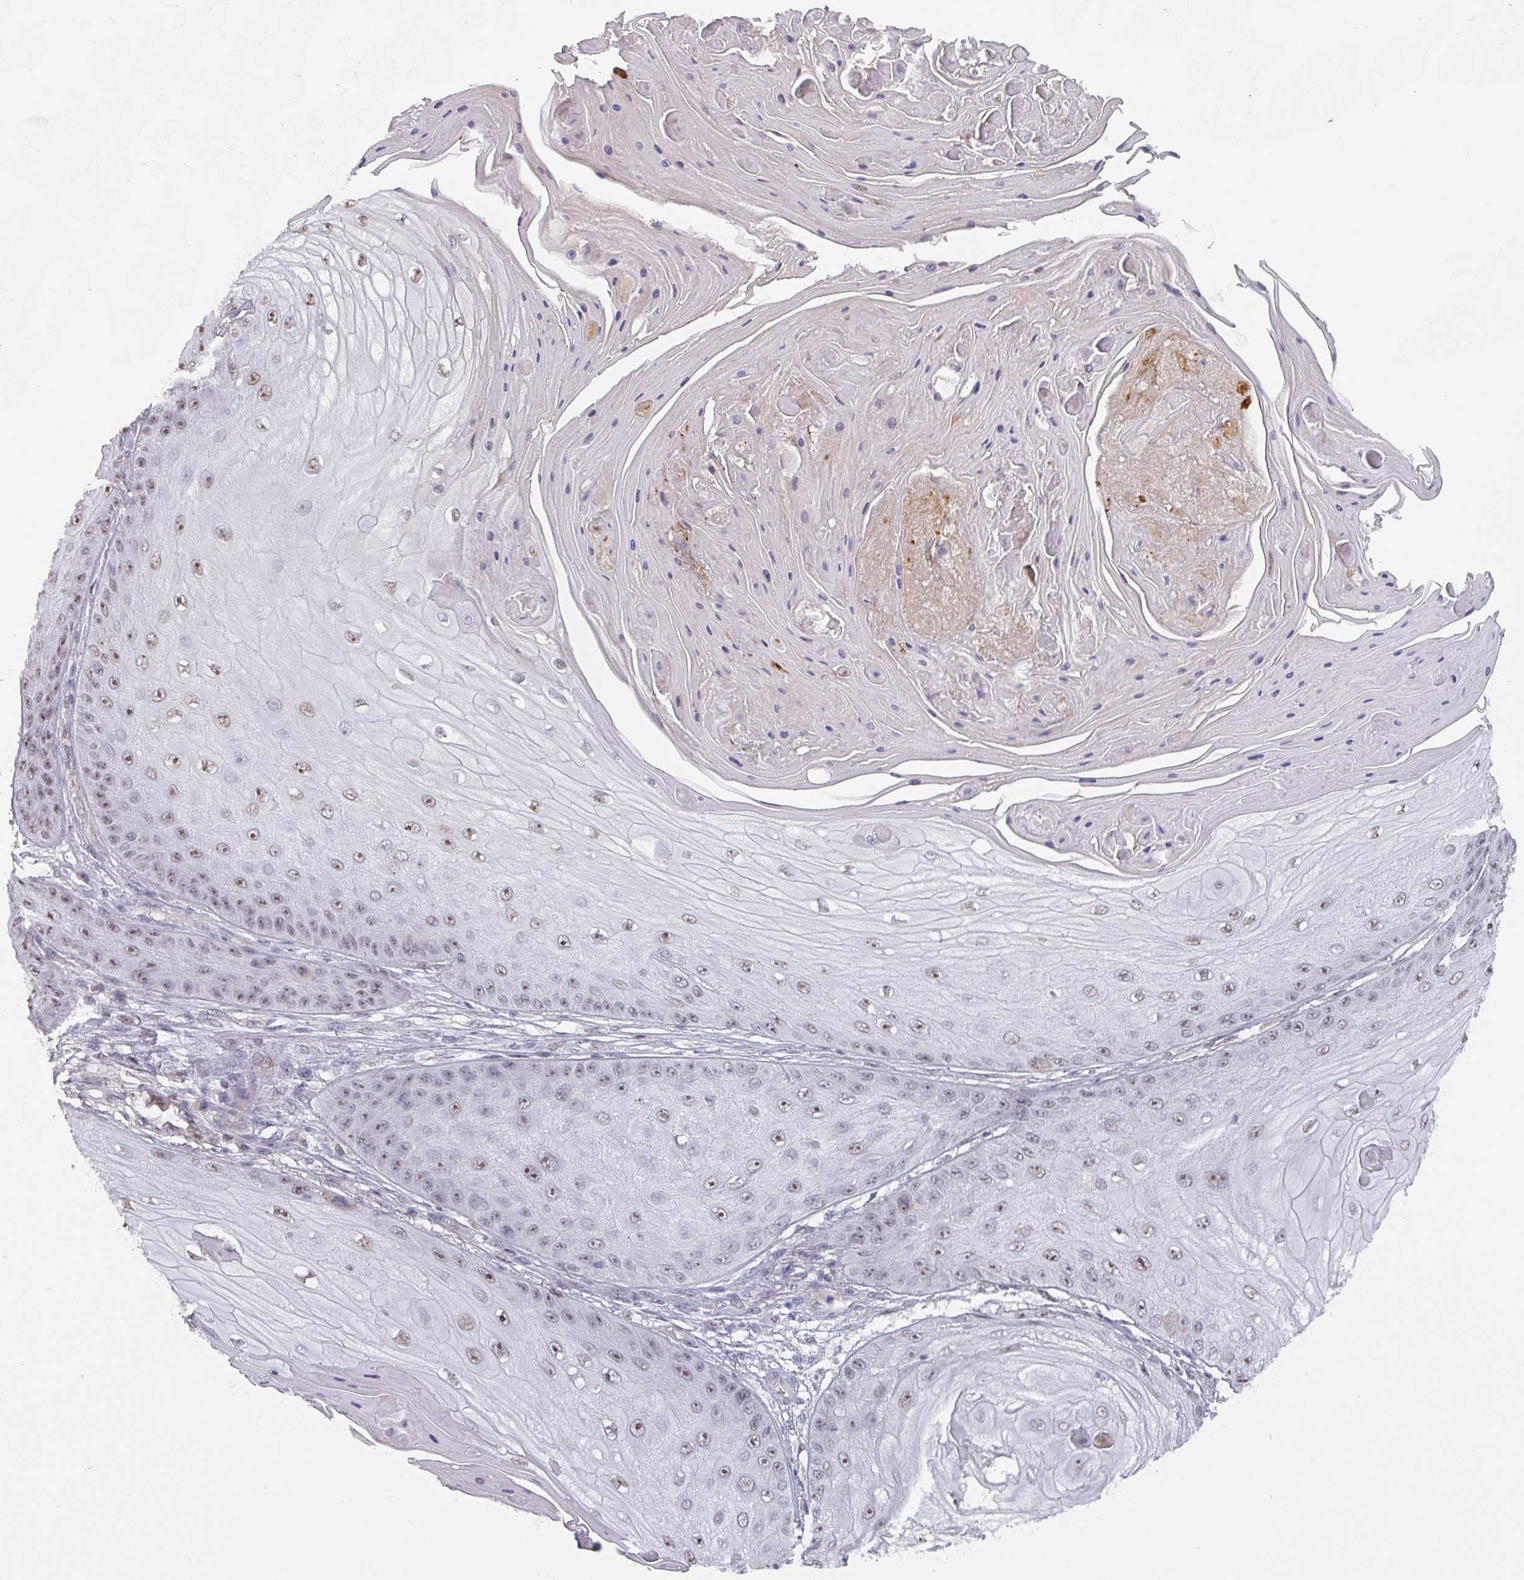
{"staining": {"intensity": "weak", "quantity": "25%-75%", "location": "nuclear"}, "tissue": "skin cancer", "cell_type": "Tumor cells", "image_type": "cancer", "snomed": [{"axis": "morphology", "description": "Squamous cell carcinoma, NOS"}, {"axis": "topography", "description": "Skin"}], "caption": "Skin cancer (squamous cell carcinoma) stained with immunohistochemistry demonstrates weak nuclear staining in about 25%-75% of tumor cells. (DAB IHC with brightfield microscopy, high magnification).", "gene": "ZNF654", "patient": {"sex": "male", "age": 70}}